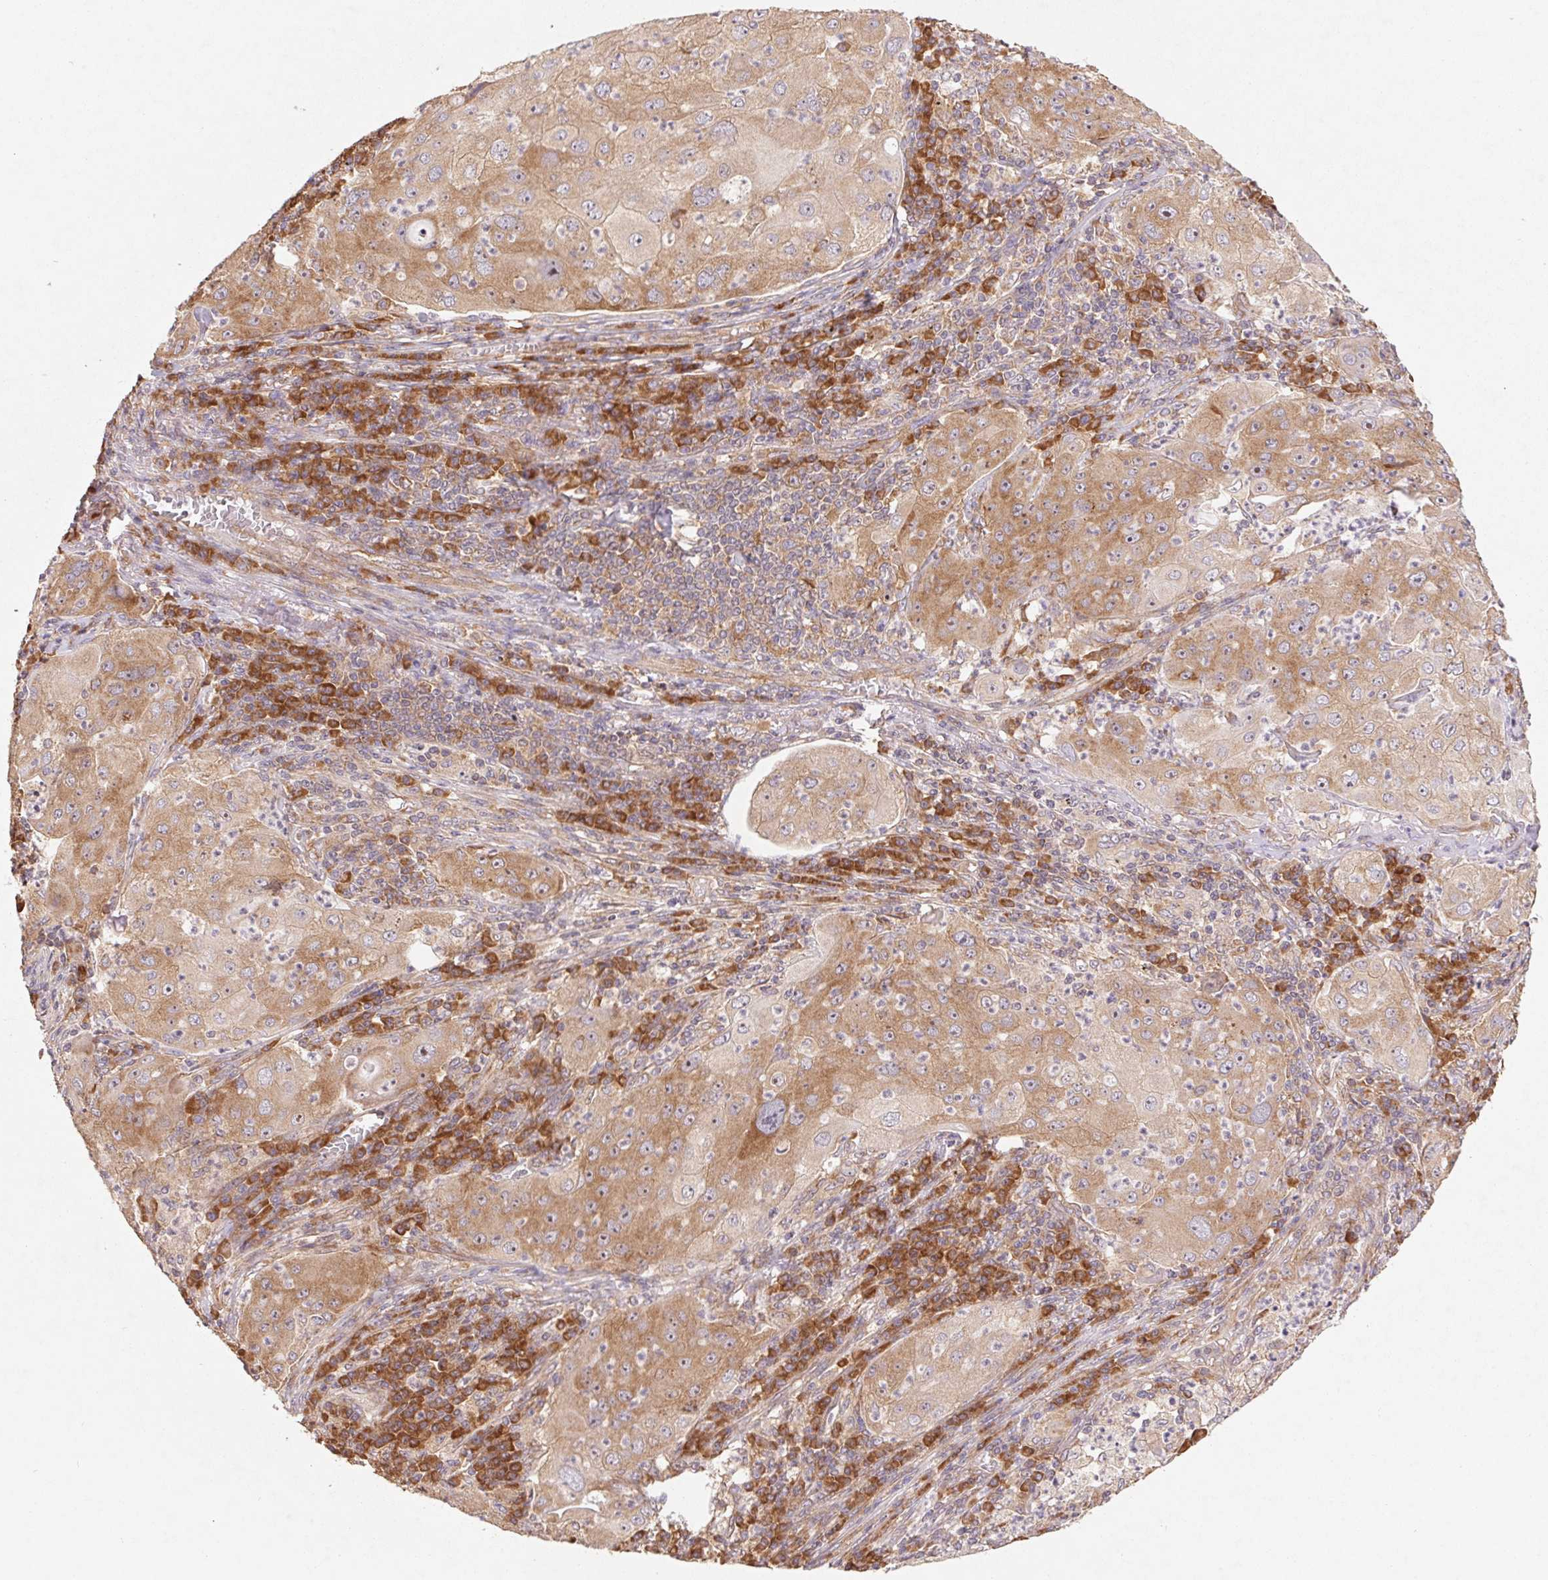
{"staining": {"intensity": "moderate", "quantity": ">75%", "location": "cytoplasmic/membranous"}, "tissue": "lung cancer", "cell_type": "Tumor cells", "image_type": "cancer", "snomed": [{"axis": "morphology", "description": "Squamous cell carcinoma, NOS"}, {"axis": "topography", "description": "Lung"}], "caption": "Immunohistochemistry (IHC) (DAB) staining of human lung cancer reveals moderate cytoplasmic/membranous protein staining in approximately >75% of tumor cells. The staining is performed using DAB (3,3'-diaminobenzidine) brown chromogen to label protein expression. The nuclei are counter-stained blue using hematoxylin.", "gene": "RPL27A", "patient": {"sex": "female", "age": 59}}